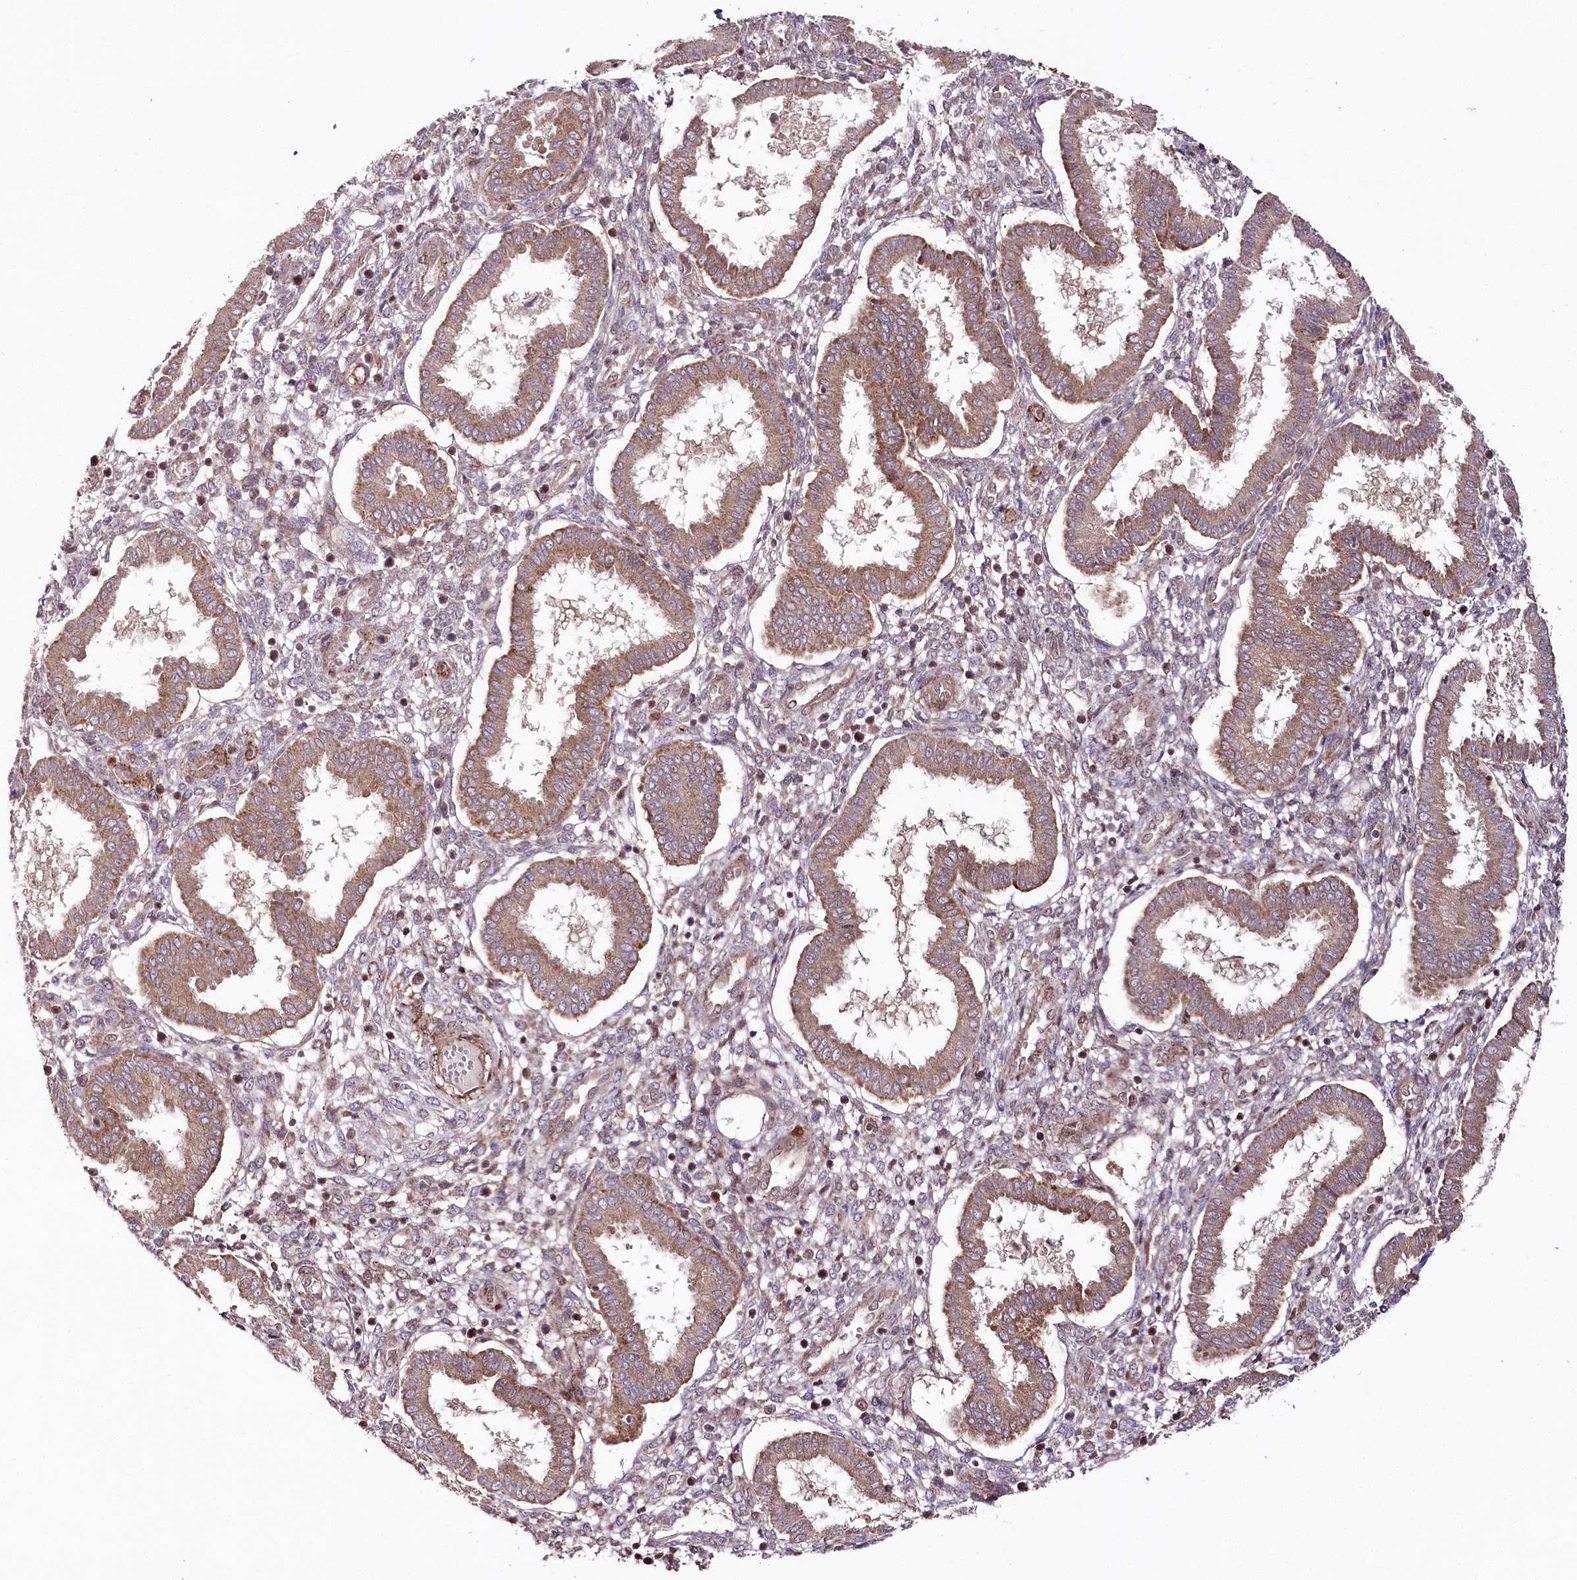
{"staining": {"intensity": "weak", "quantity": "25%-75%", "location": "cytoplasmic/membranous"}, "tissue": "endometrium", "cell_type": "Cells in endometrial stroma", "image_type": "normal", "snomed": [{"axis": "morphology", "description": "Normal tissue, NOS"}, {"axis": "topography", "description": "Endometrium"}], "caption": "Brown immunohistochemical staining in normal endometrium reveals weak cytoplasmic/membranous staining in approximately 25%-75% of cells in endometrial stroma. The protein of interest is shown in brown color, while the nuclei are stained blue.", "gene": "PHLDB1", "patient": {"sex": "female", "age": 24}}